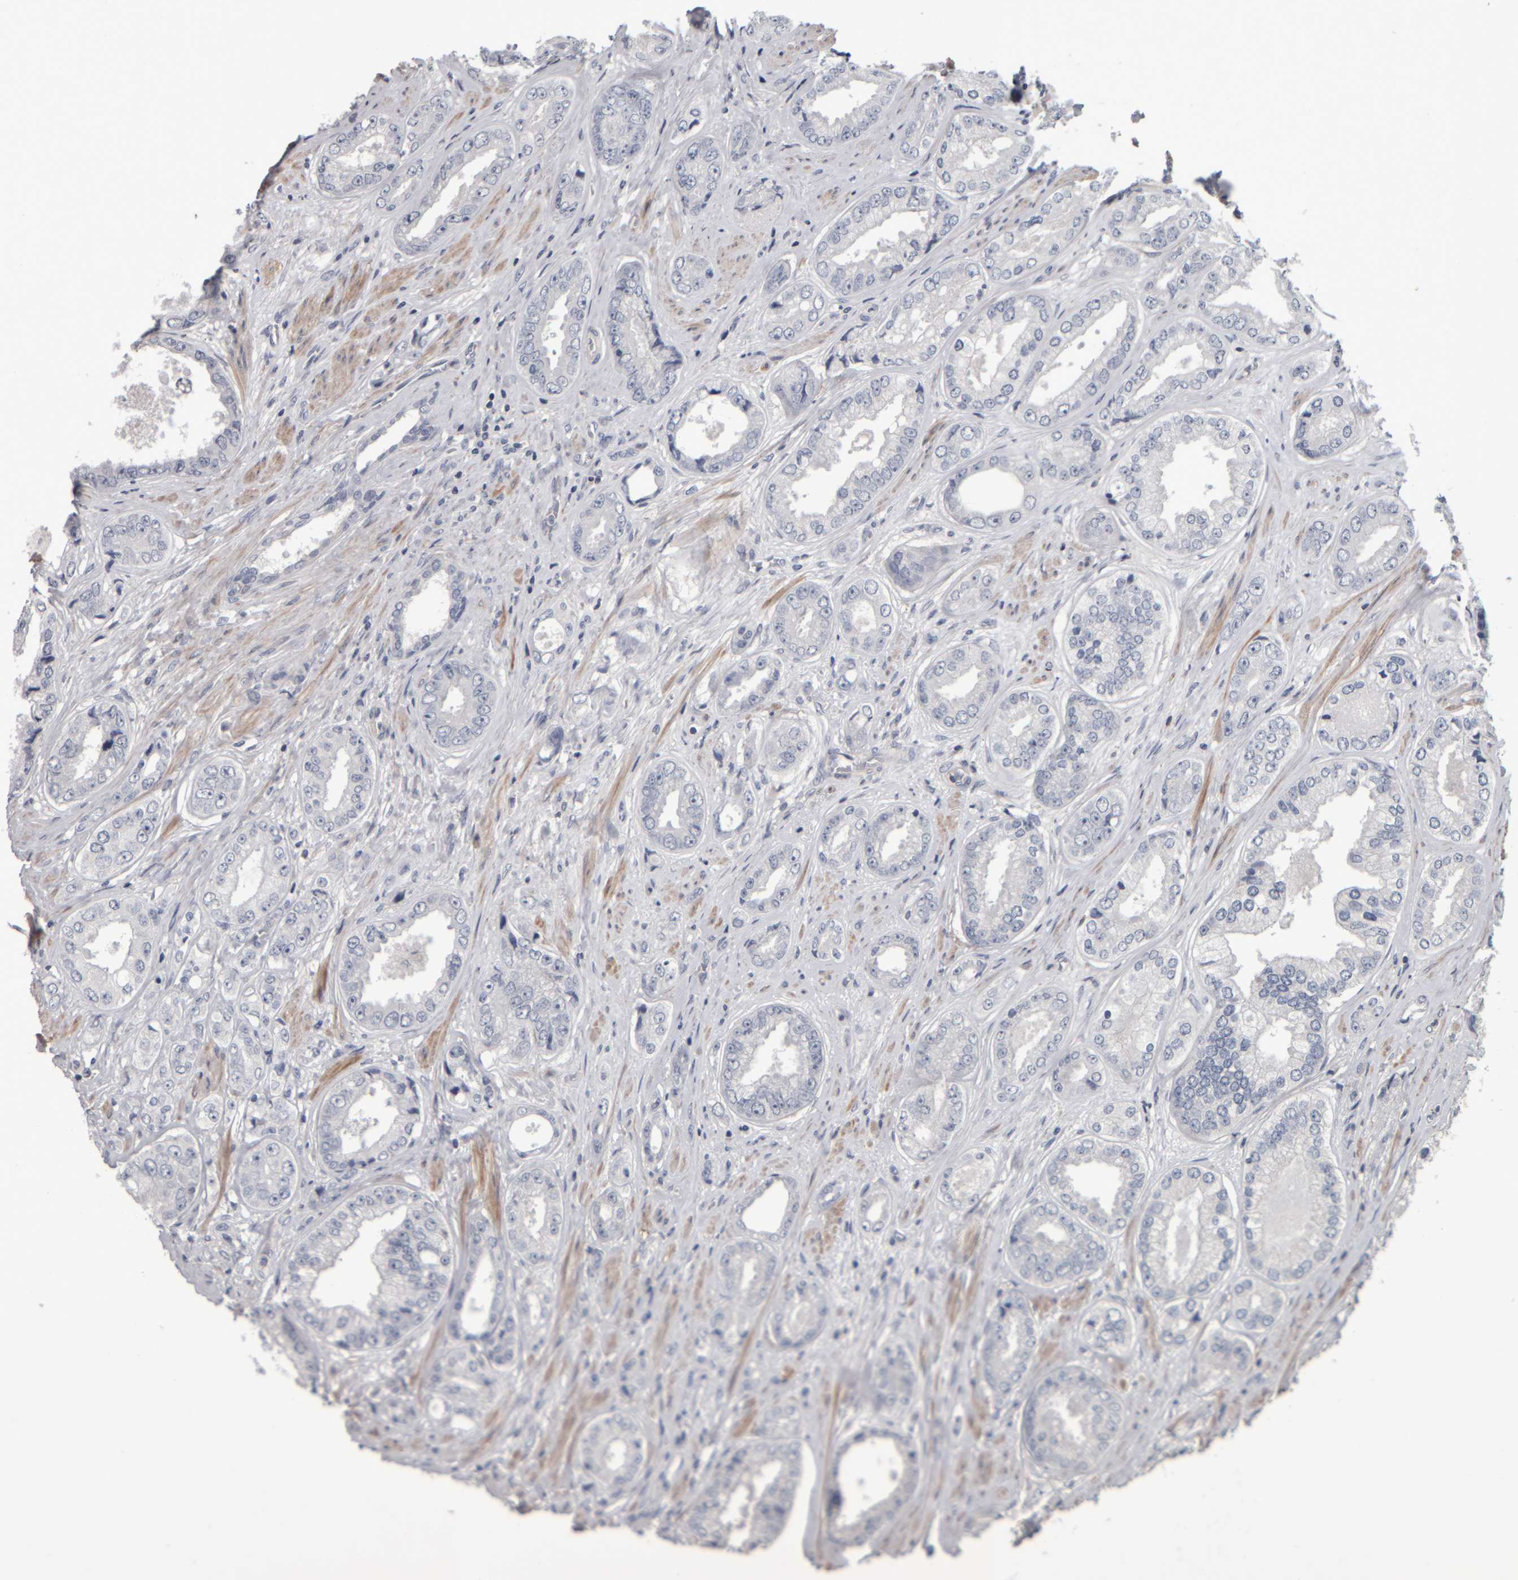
{"staining": {"intensity": "negative", "quantity": "none", "location": "none"}, "tissue": "prostate cancer", "cell_type": "Tumor cells", "image_type": "cancer", "snomed": [{"axis": "morphology", "description": "Adenocarcinoma, High grade"}, {"axis": "topography", "description": "Prostate"}], "caption": "Human prostate high-grade adenocarcinoma stained for a protein using immunohistochemistry (IHC) exhibits no positivity in tumor cells.", "gene": "CAVIN4", "patient": {"sex": "male", "age": 61}}